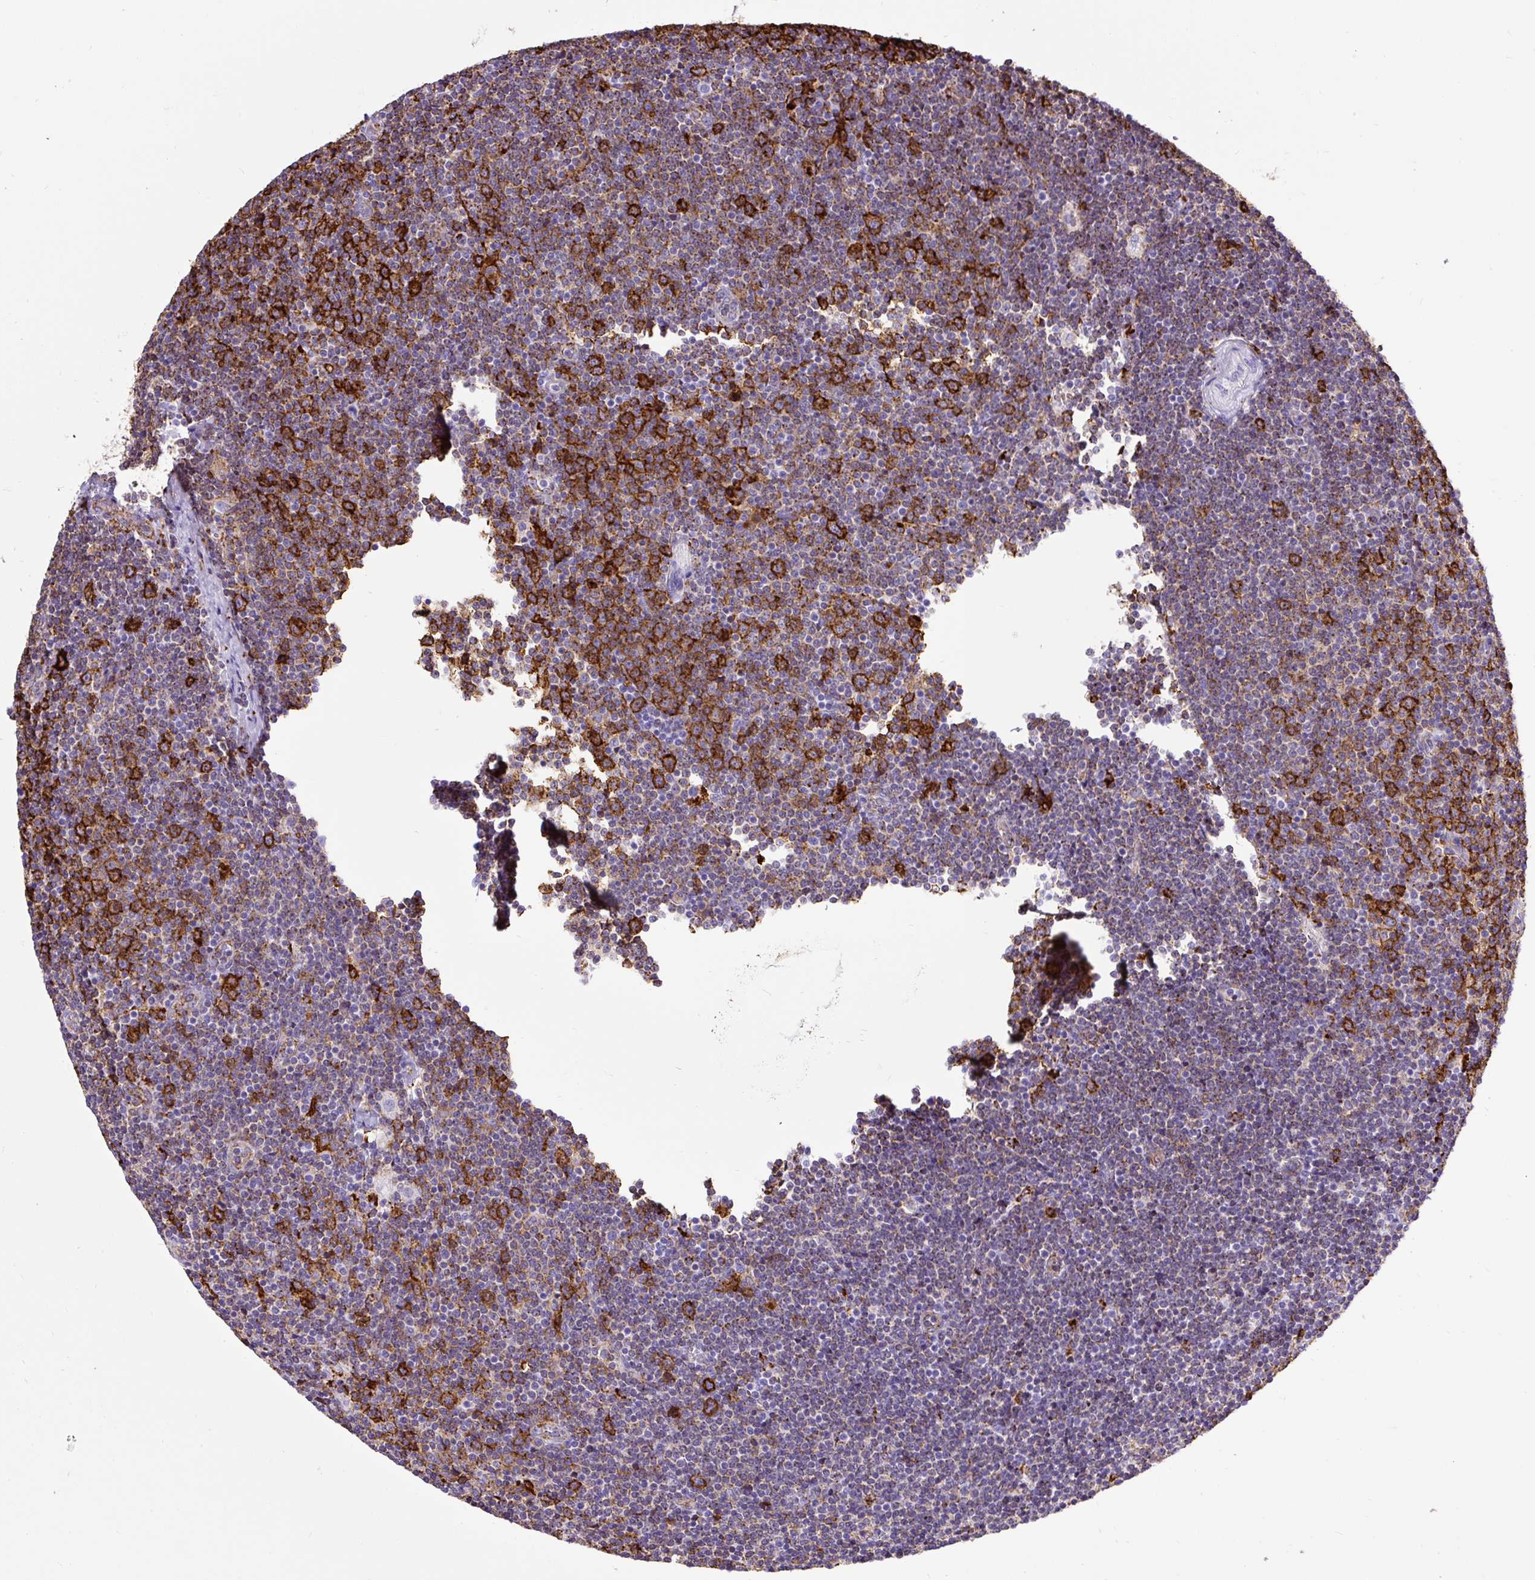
{"staining": {"intensity": "strong", "quantity": "25%-75%", "location": "cytoplasmic/membranous"}, "tissue": "lymphoma", "cell_type": "Tumor cells", "image_type": "cancer", "snomed": [{"axis": "morphology", "description": "Malignant lymphoma, non-Hodgkin's type, Low grade"}, {"axis": "topography", "description": "Lymph node"}], "caption": "High-magnification brightfield microscopy of low-grade malignant lymphoma, non-Hodgkin's type stained with DAB (brown) and counterstained with hematoxylin (blue). tumor cells exhibit strong cytoplasmic/membranous expression is identified in approximately25%-75% of cells.", "gene": "HLA-DRA", "patient": {"sex": "male", "age": 48}}